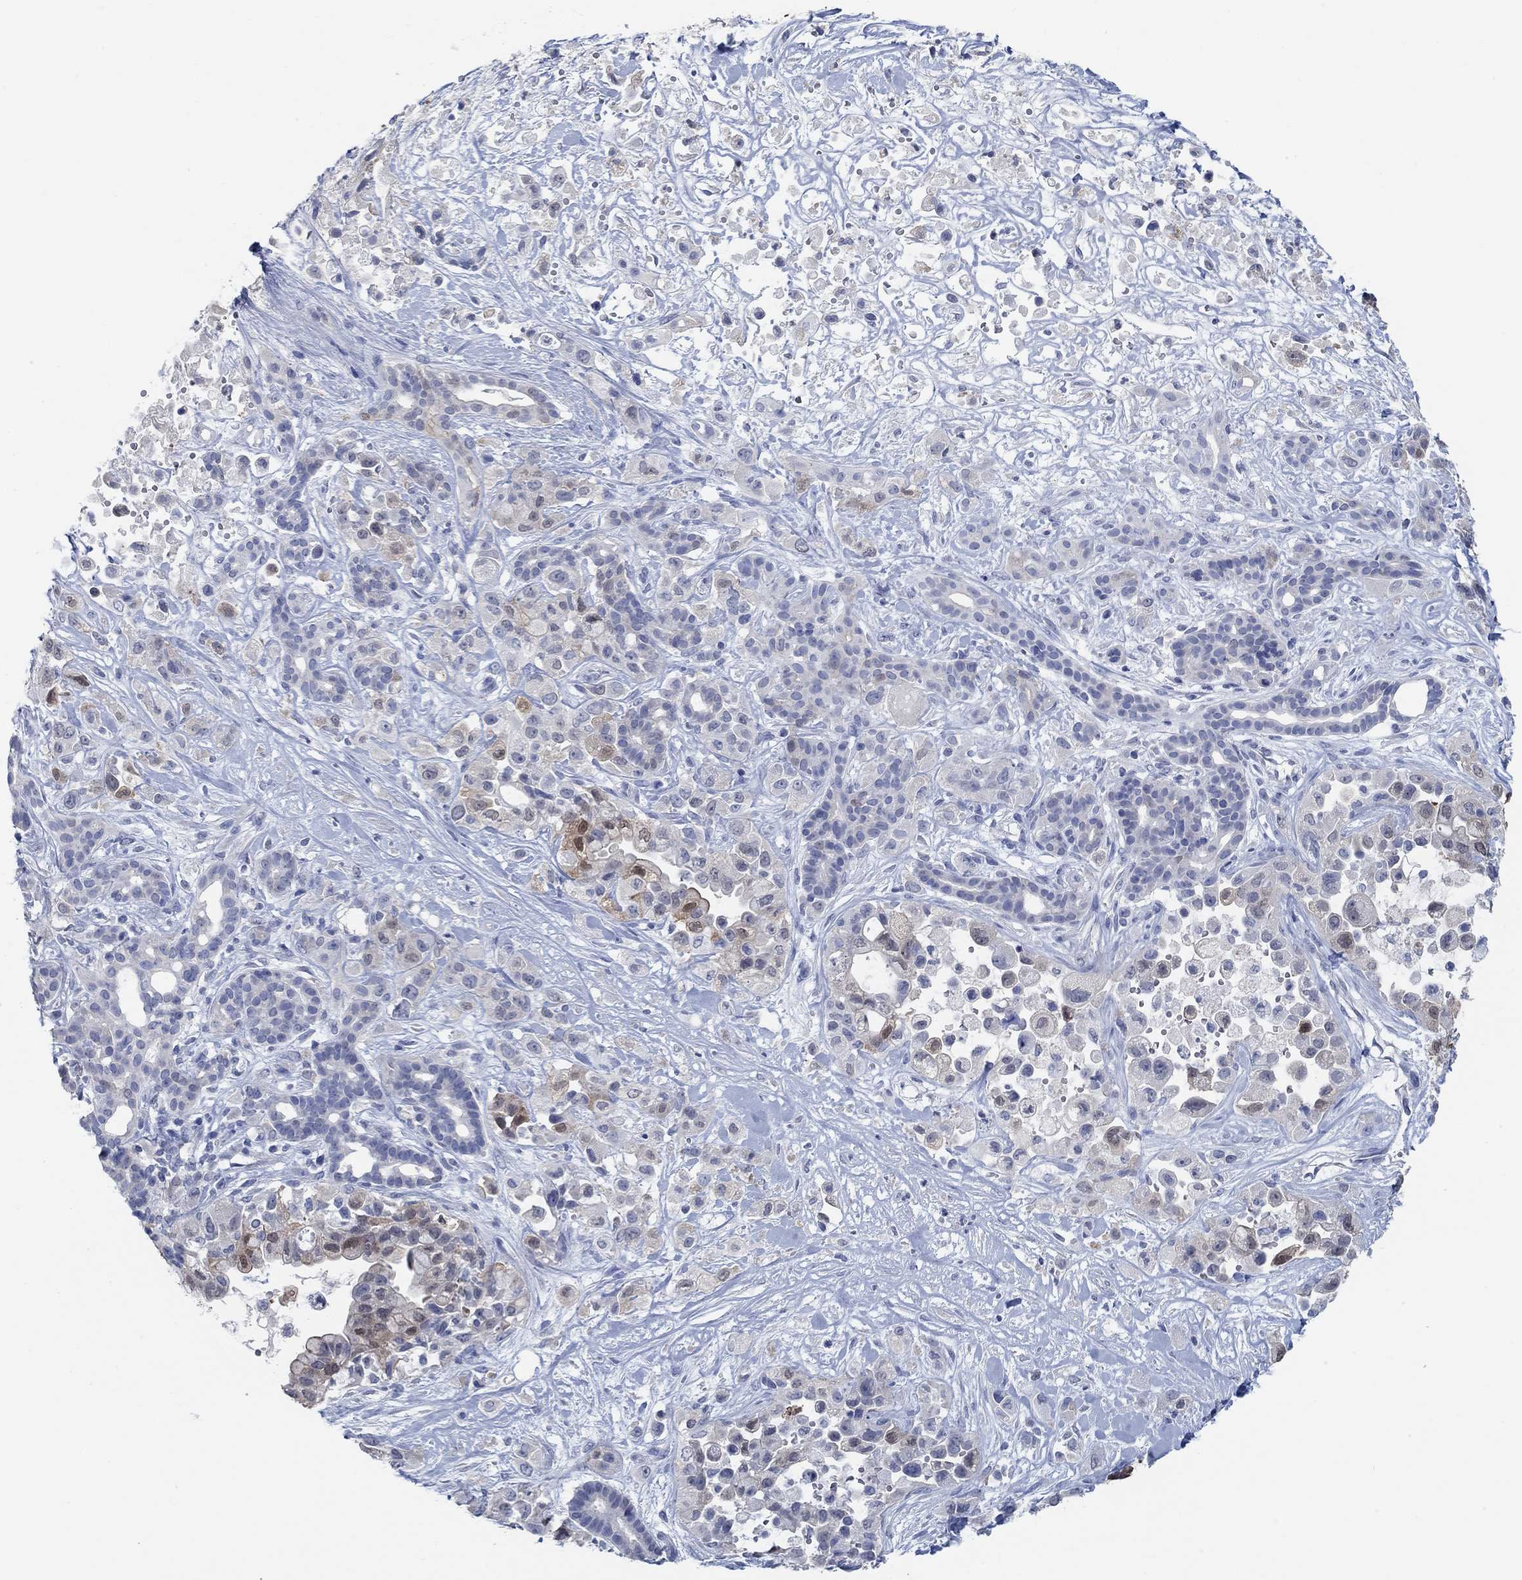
{"staining": {"intensity": "moderate", "quantity": "<25%", "location": "nuclear"}, "tissue": "pancreatic cancer", "cell_type": "Tumor cells", "image_type": "cancer", "snomed": [{"axis": "morphology", "description": "Adenocarcinoma, NOS"}, {"axis": "topography", "description": "Pancreas"}], "caption": "Adenocarcinoma (pancreatic) was stained to show a protein in brown. There is low levels of moderate nuclear staining in about <25% of tumor cells. (Brightfield microscopy of DAB IHC at high magnification).", "gene": "TEKT4", "patient": {"sex": "male", "age": 44}}